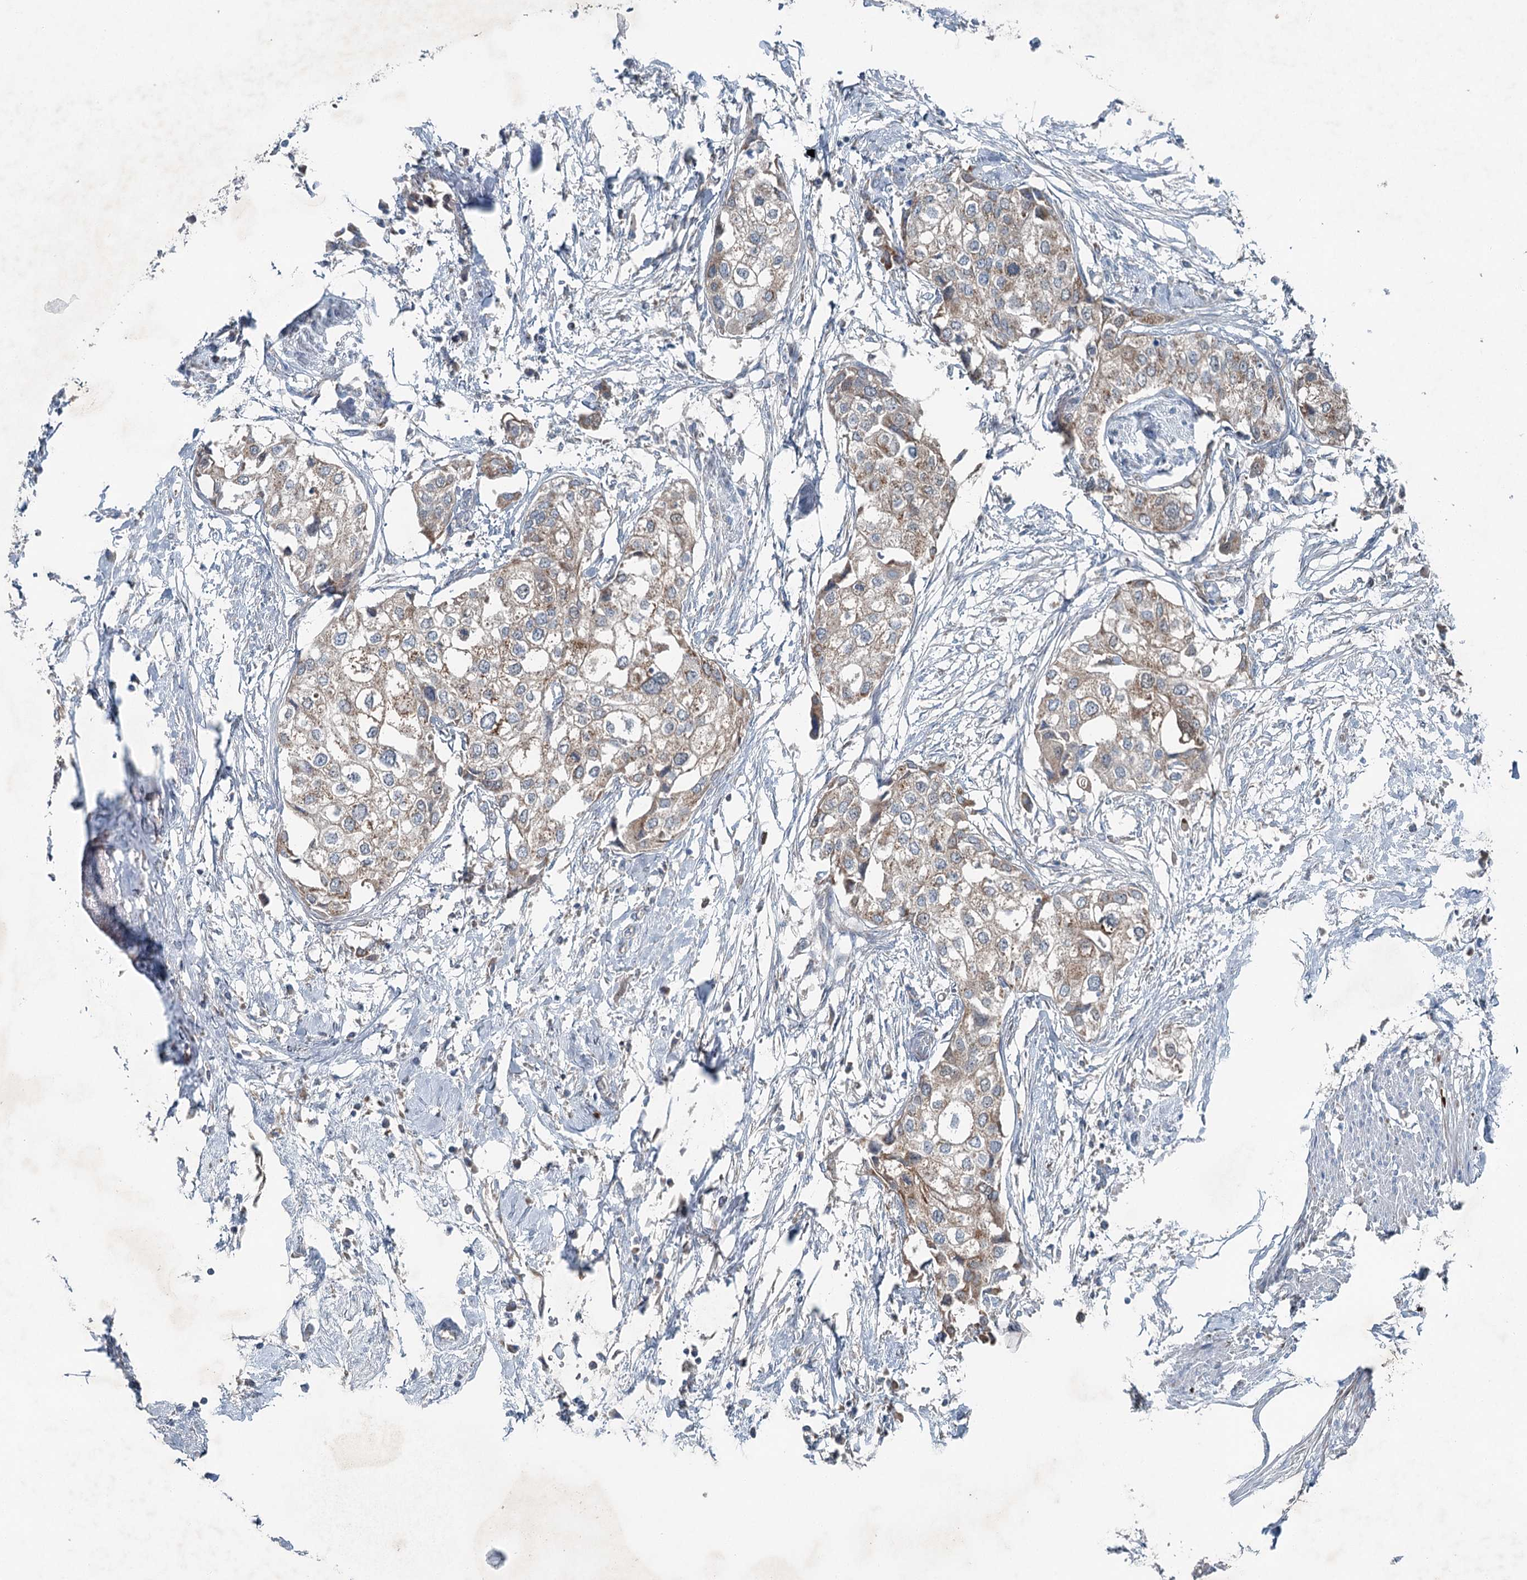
{"staining": {"intensity": "moderate", "quantity": "25%-75%", "location": "cytoplasmic/membranous"}, "tissue": "urothelial cancer", "cell_type": "Tumor cells", "image_type": "cancer", "snomed": [{"axis": "morphology", "description": "Urothelial carcinoma, High grade"}, {"axis": "topography", "description": "Urinary bladder"}], "caption": "Immunohistochemical staining of human urothelial carcinoma (high-grade) exhibits medium levels of moderate cytoplasmic/membranous expression in approximately 25%-75% of tumor cells.", "gene": "CHCHD5", "patient": {"sex": "male", "age": 64}}